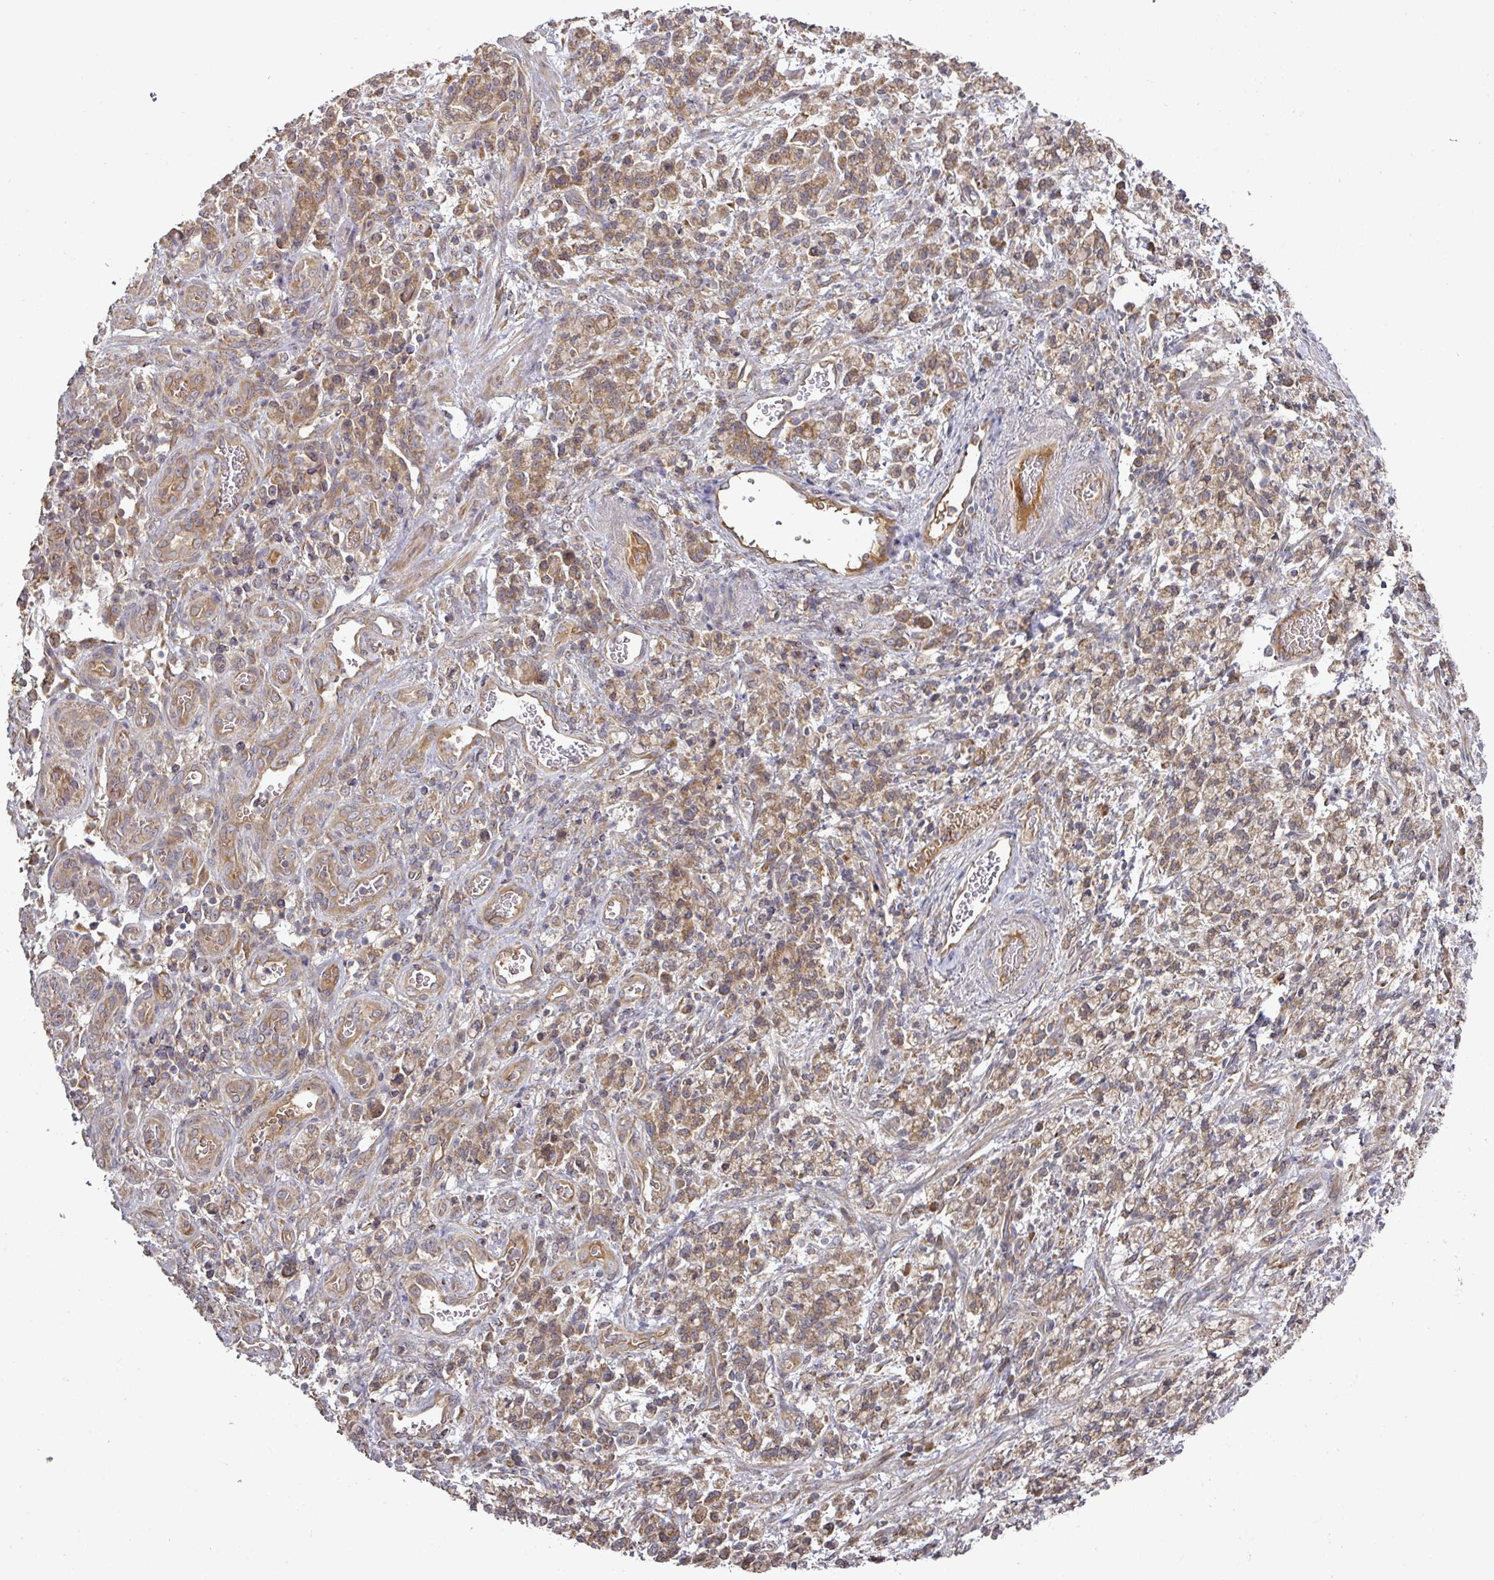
{"staining": {"intensity": "moderate", "quantity": ">75%", "location": "cytoplasmic/membranous"}, "tissue": "stomach cancer", "cell_type": "Tumor cells", "image_type": "cancer", "snomed": [{"axis": "morphology", "description": "Adenocarcinoma, NOS"}, {"axis": "topography", "description": "Stomach"}], "caption": "Immunohistochemistry (IHC) micrograph of neoplastic tissue: stomach cancer stained using immunohistochemistry (IHC) displays medium levels of moderate protein expression localized specifically in the cytoplasmic/membranous of tumor cells, appearing as a cytoplasmic/membranous brown color.", "gene": "CEP95", "patient": {"sex": "male", "age": 77}}